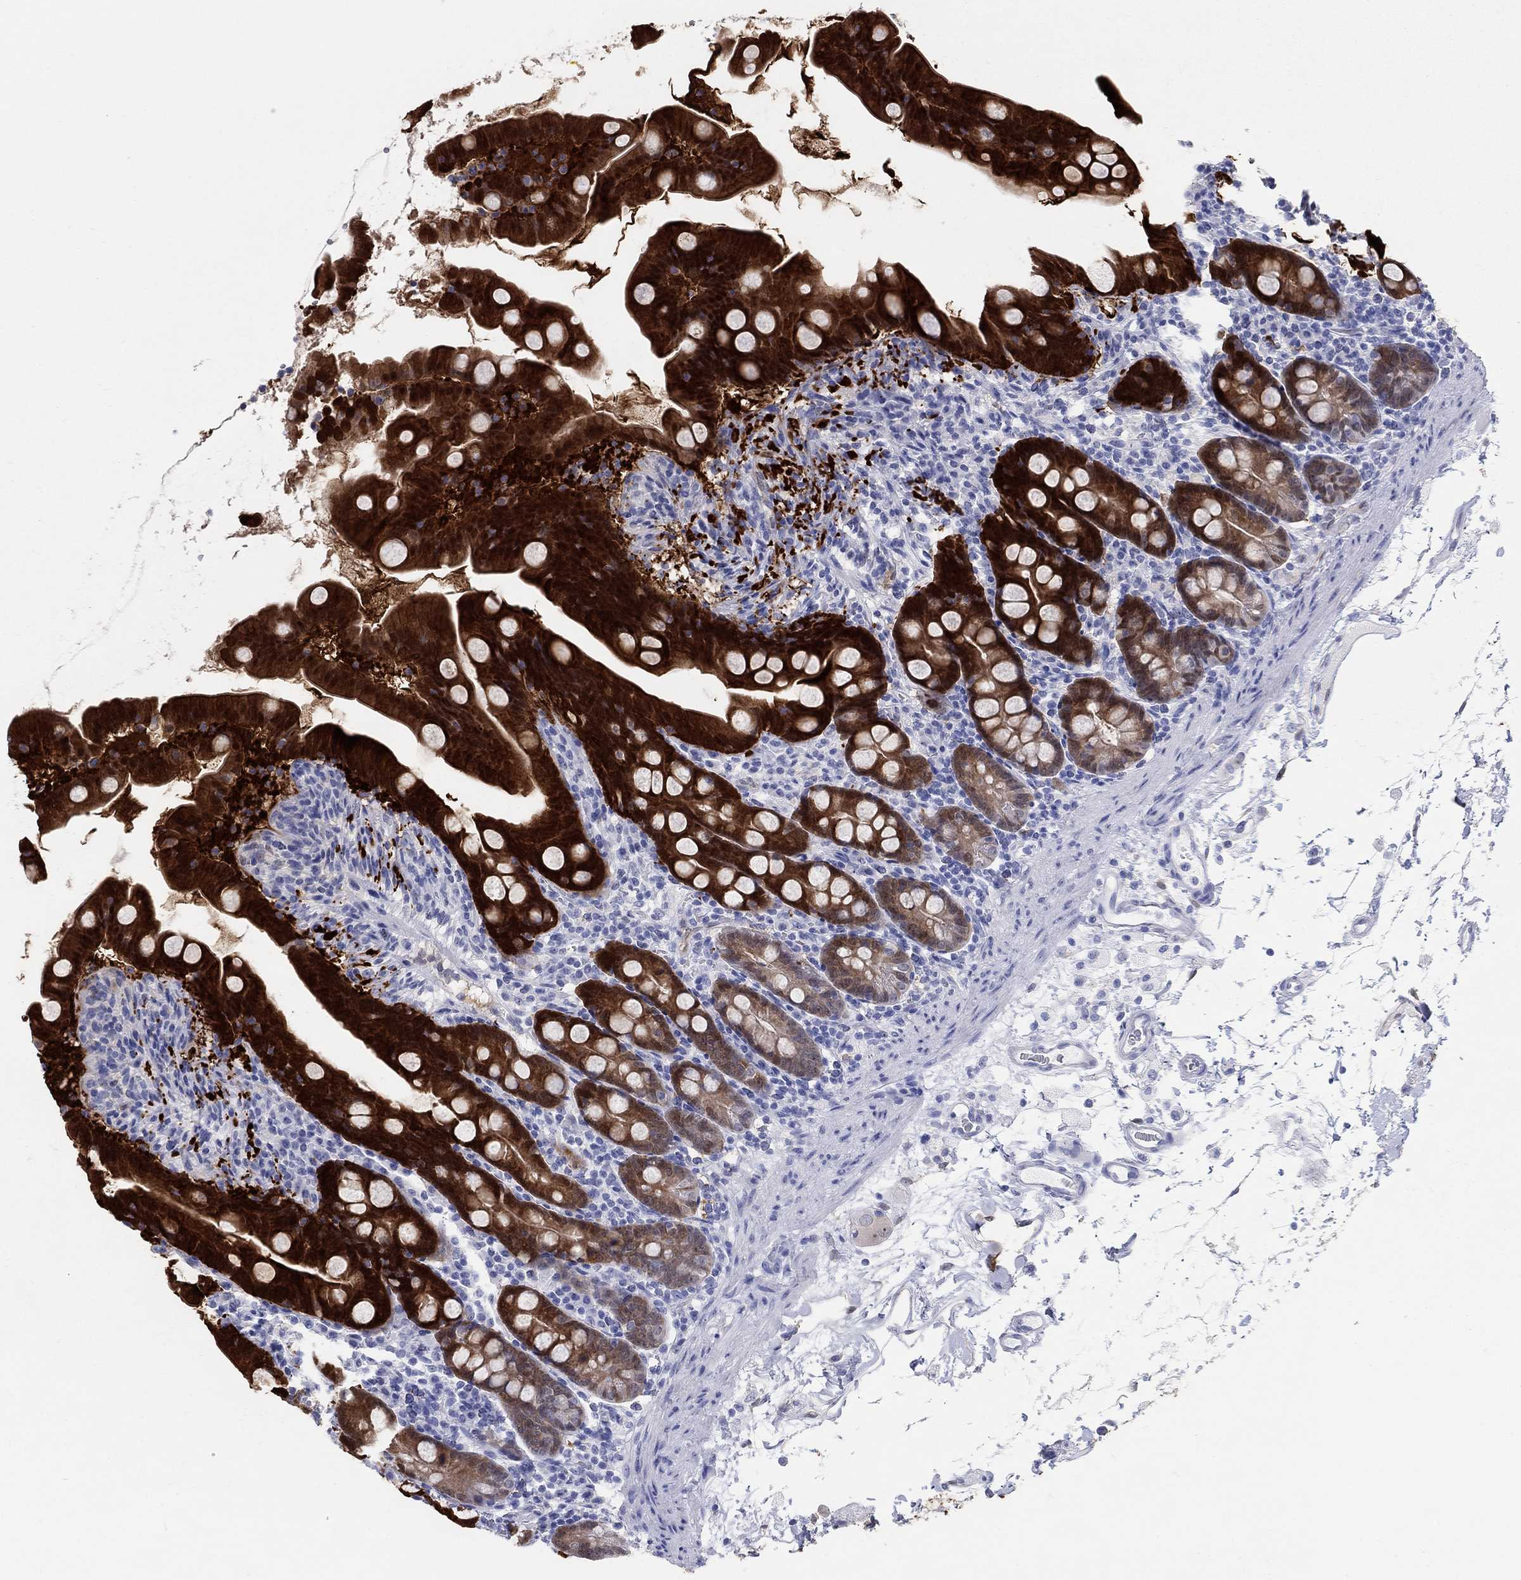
{"staining": {"intensity": "strong", "quantity": ">75%", "location": "cytoplasmic/membranous,nuclear"}, "tissue": "small intestine", "cell_type": "Glandular cells", "image_type": "normal", "snomed": [{"axis": "morphology", "description": "Normal tissue, NOS"}, {"axis": "topography", "description": "Small intestine"}], "caption": "Immunohistochemistry (IHC) image of normal small intestine: human small intestine stained using immunohistochemistry exhibits high levels of strong protein expression localized specifically in the cytoplasmic/membranous,nuclear of glandular cells, appearing as a cytoplasmic/membranous,nuclear brown color.", "gene": "AKR1C1", "patient": {"sex": "female", "age": 44}}